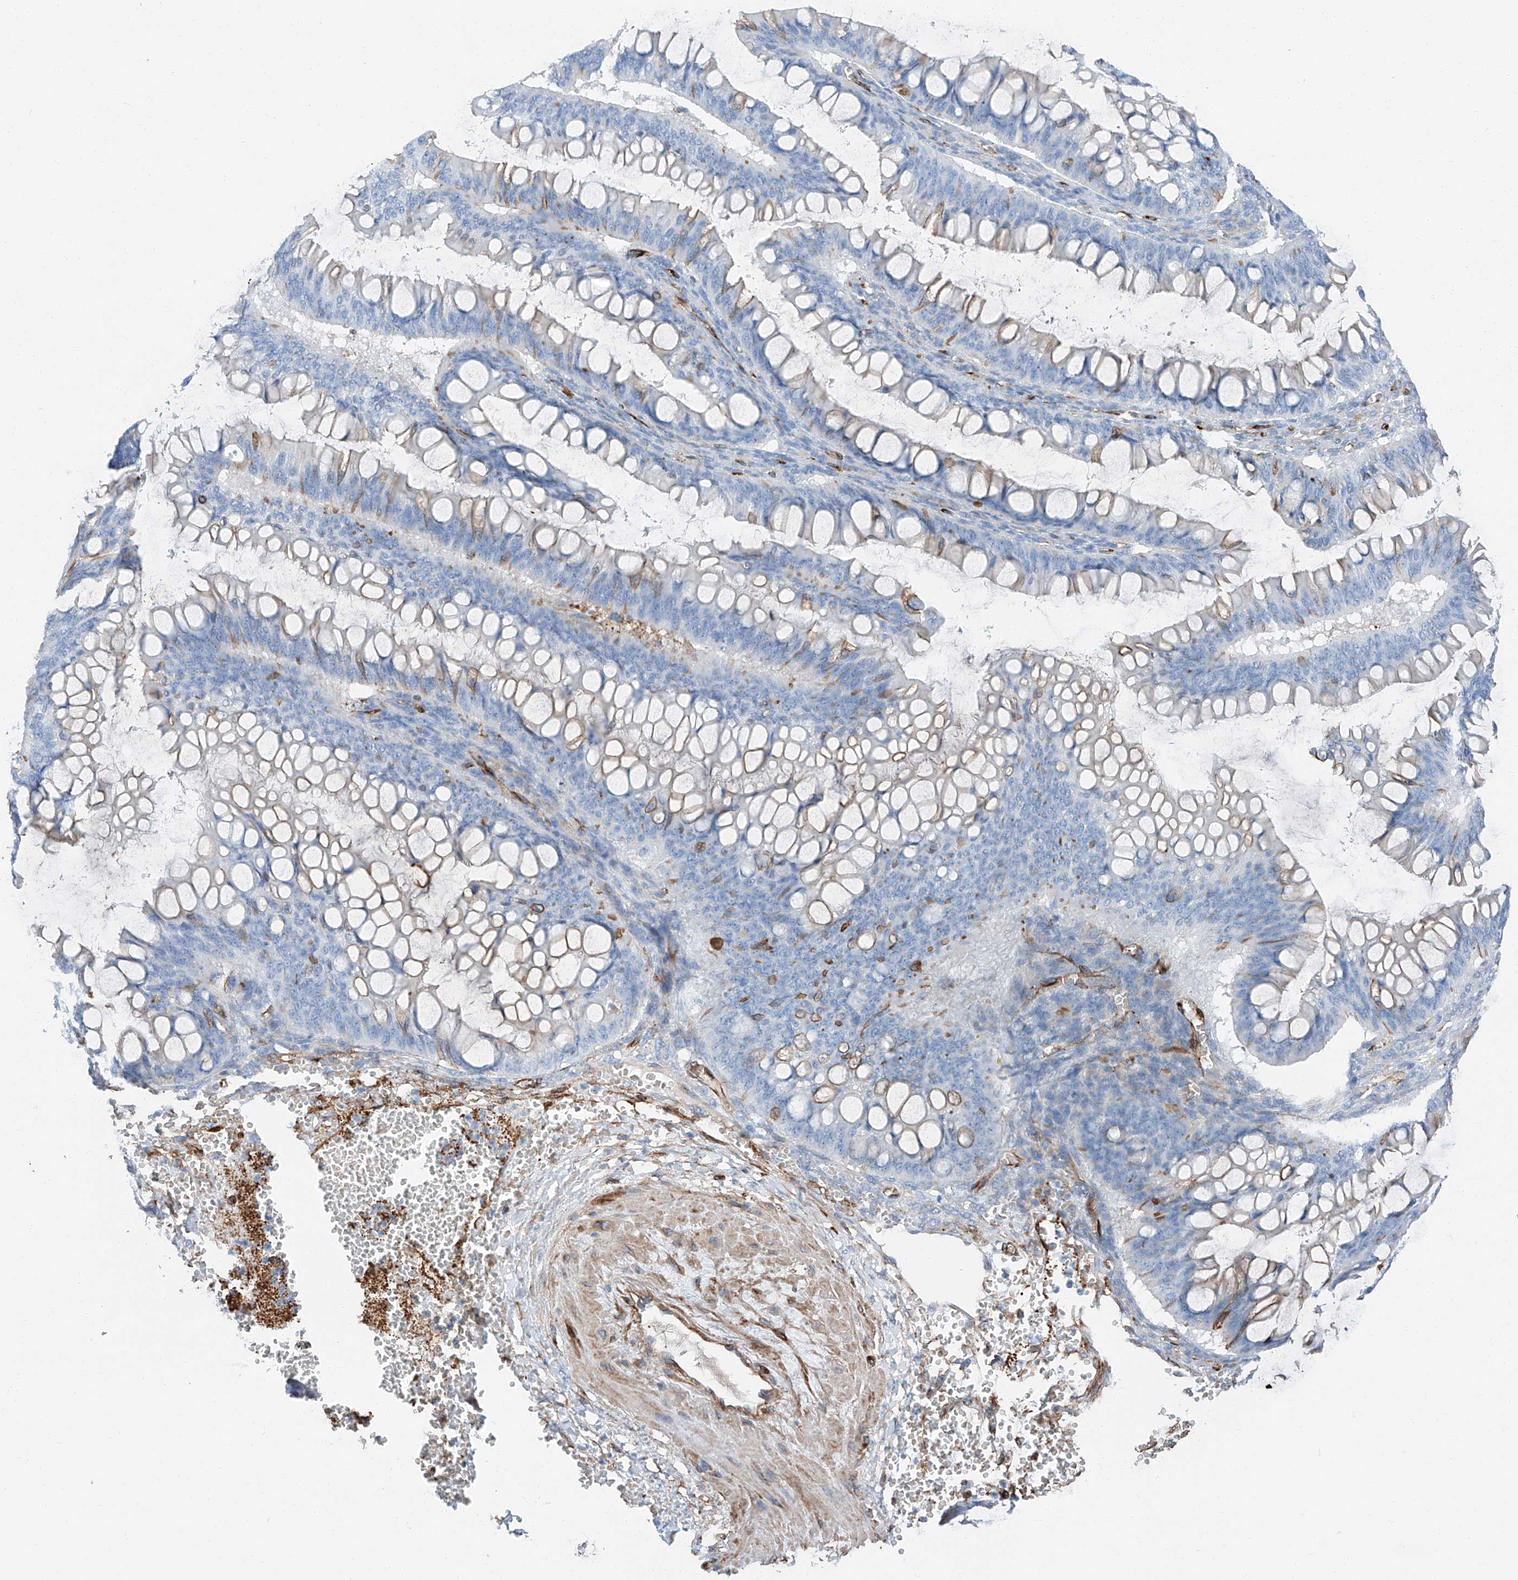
{"staining": {"intensity": "moderate", "quantity": "<25%", "location": "cytoplasmic/membranous"}, "tissue": "ovarian cancer", "cell_type": "Tumor cells", "image_type": "cancer", "snomed": [{"axis": "morphology", "description": "Cystadenocarcinoma, mucinous, NOS"}, {"axis": "topography", "description": "Ovary"}], "caption": "Immunohistochemical staining of ovarian cancer (mucinous cystadenocarcinoma) displays low levels of moderate cytoplasmic/membranous protein expression in about <25% of tumor cells.", "gene": "ZNF804A", "patient": {"sex": "female", "age": 73}}